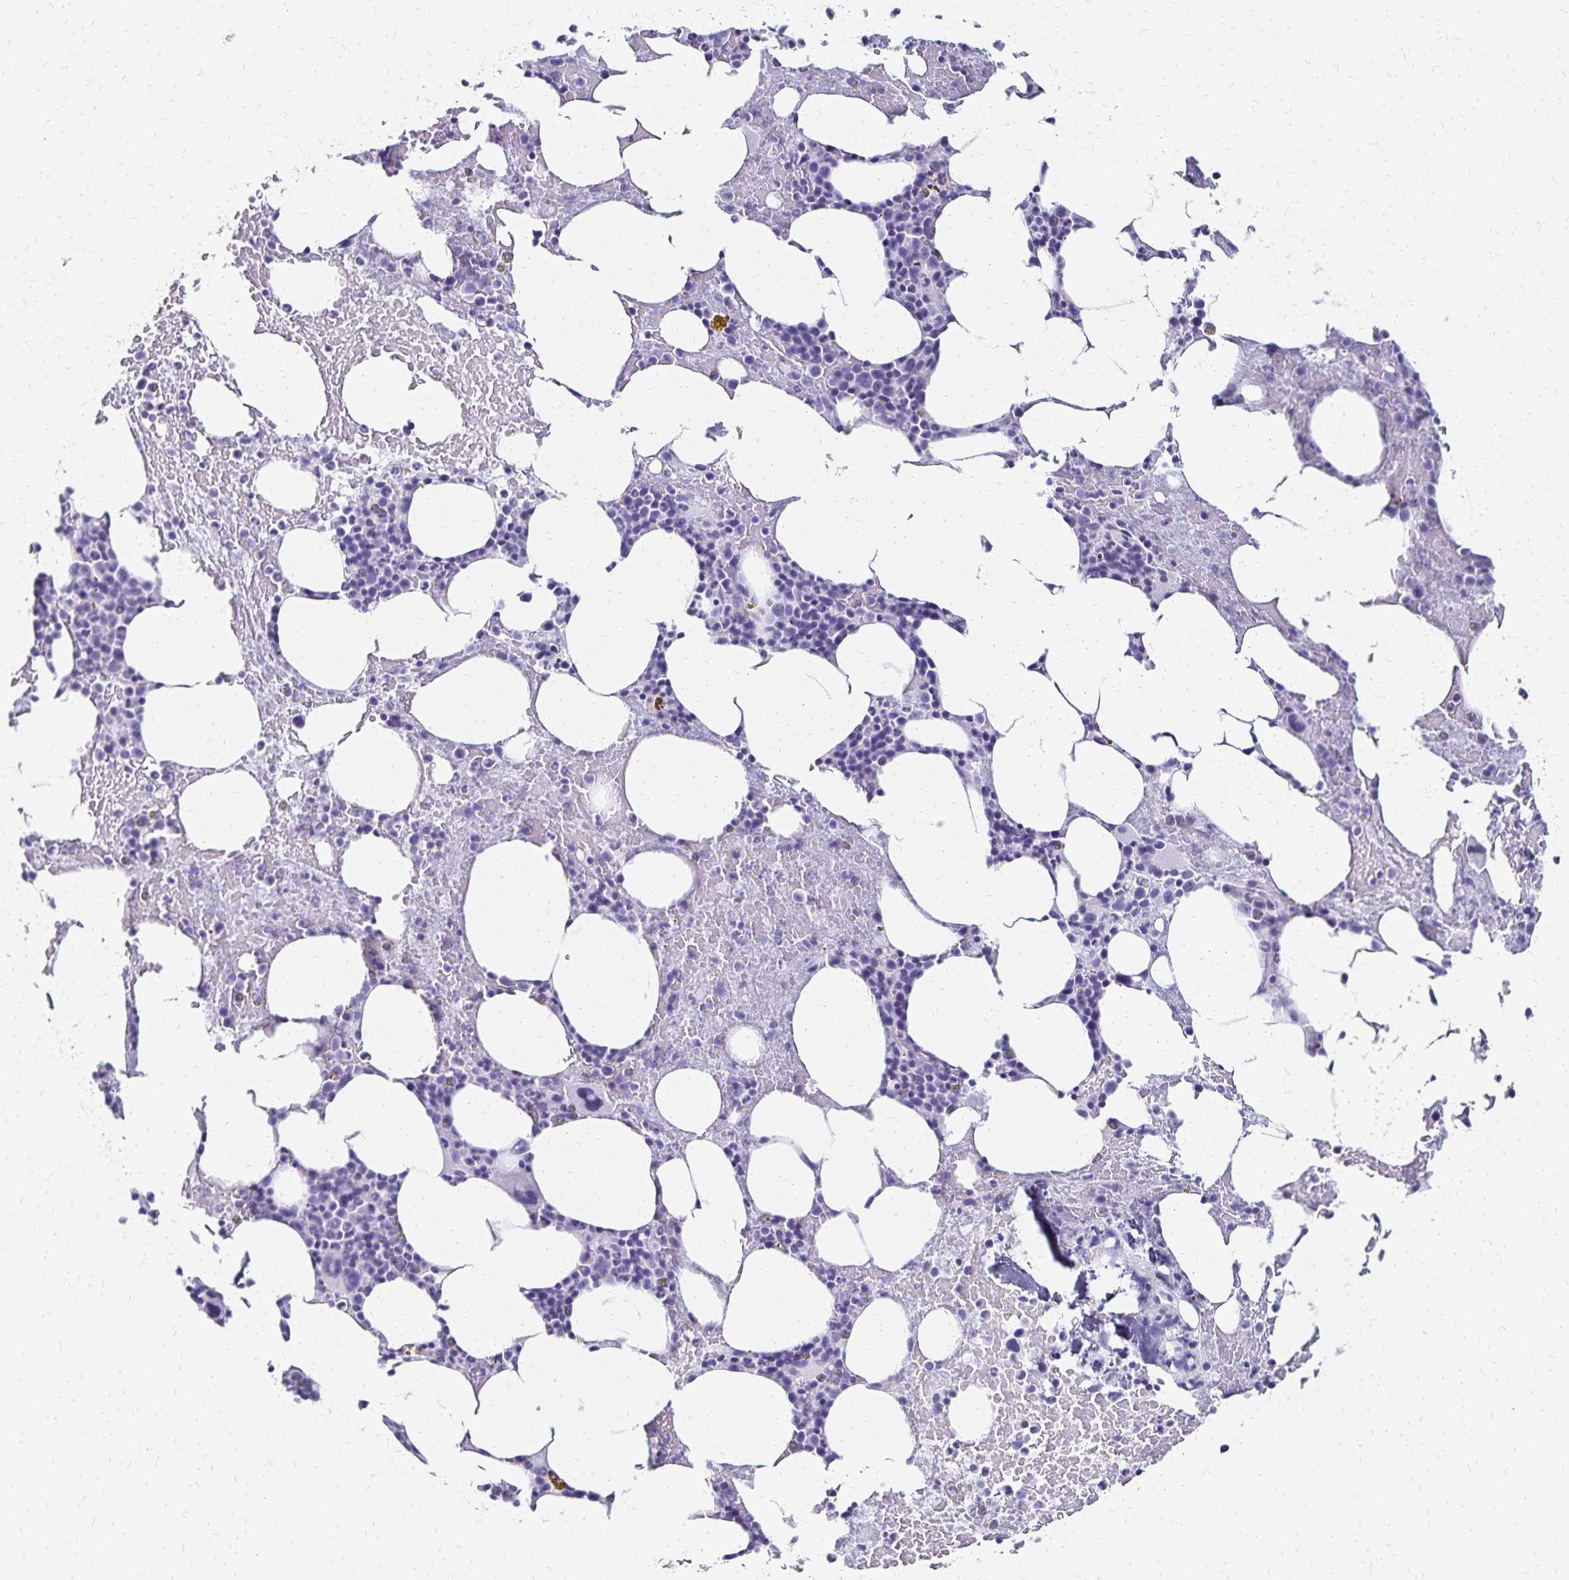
{"staining": {"intensity": "negative", "quantity": "none", "location": "none"}, "tissue": "bone marrow", "cell_type": "Hematopoietic cells", "image_type": "normal", "snomed": [{"axis": "morphology", "description": "Normal tissue, NOS"}, {"axis": "topography", "description": "Bone marrow"}], "caption": "Human bone marrow stained for a protein using immunohistochemistry (IHC) reveals no expression in hematopoietic cells.", "gene": "GIP", "patient": {"sex": "female", "age": 62}}